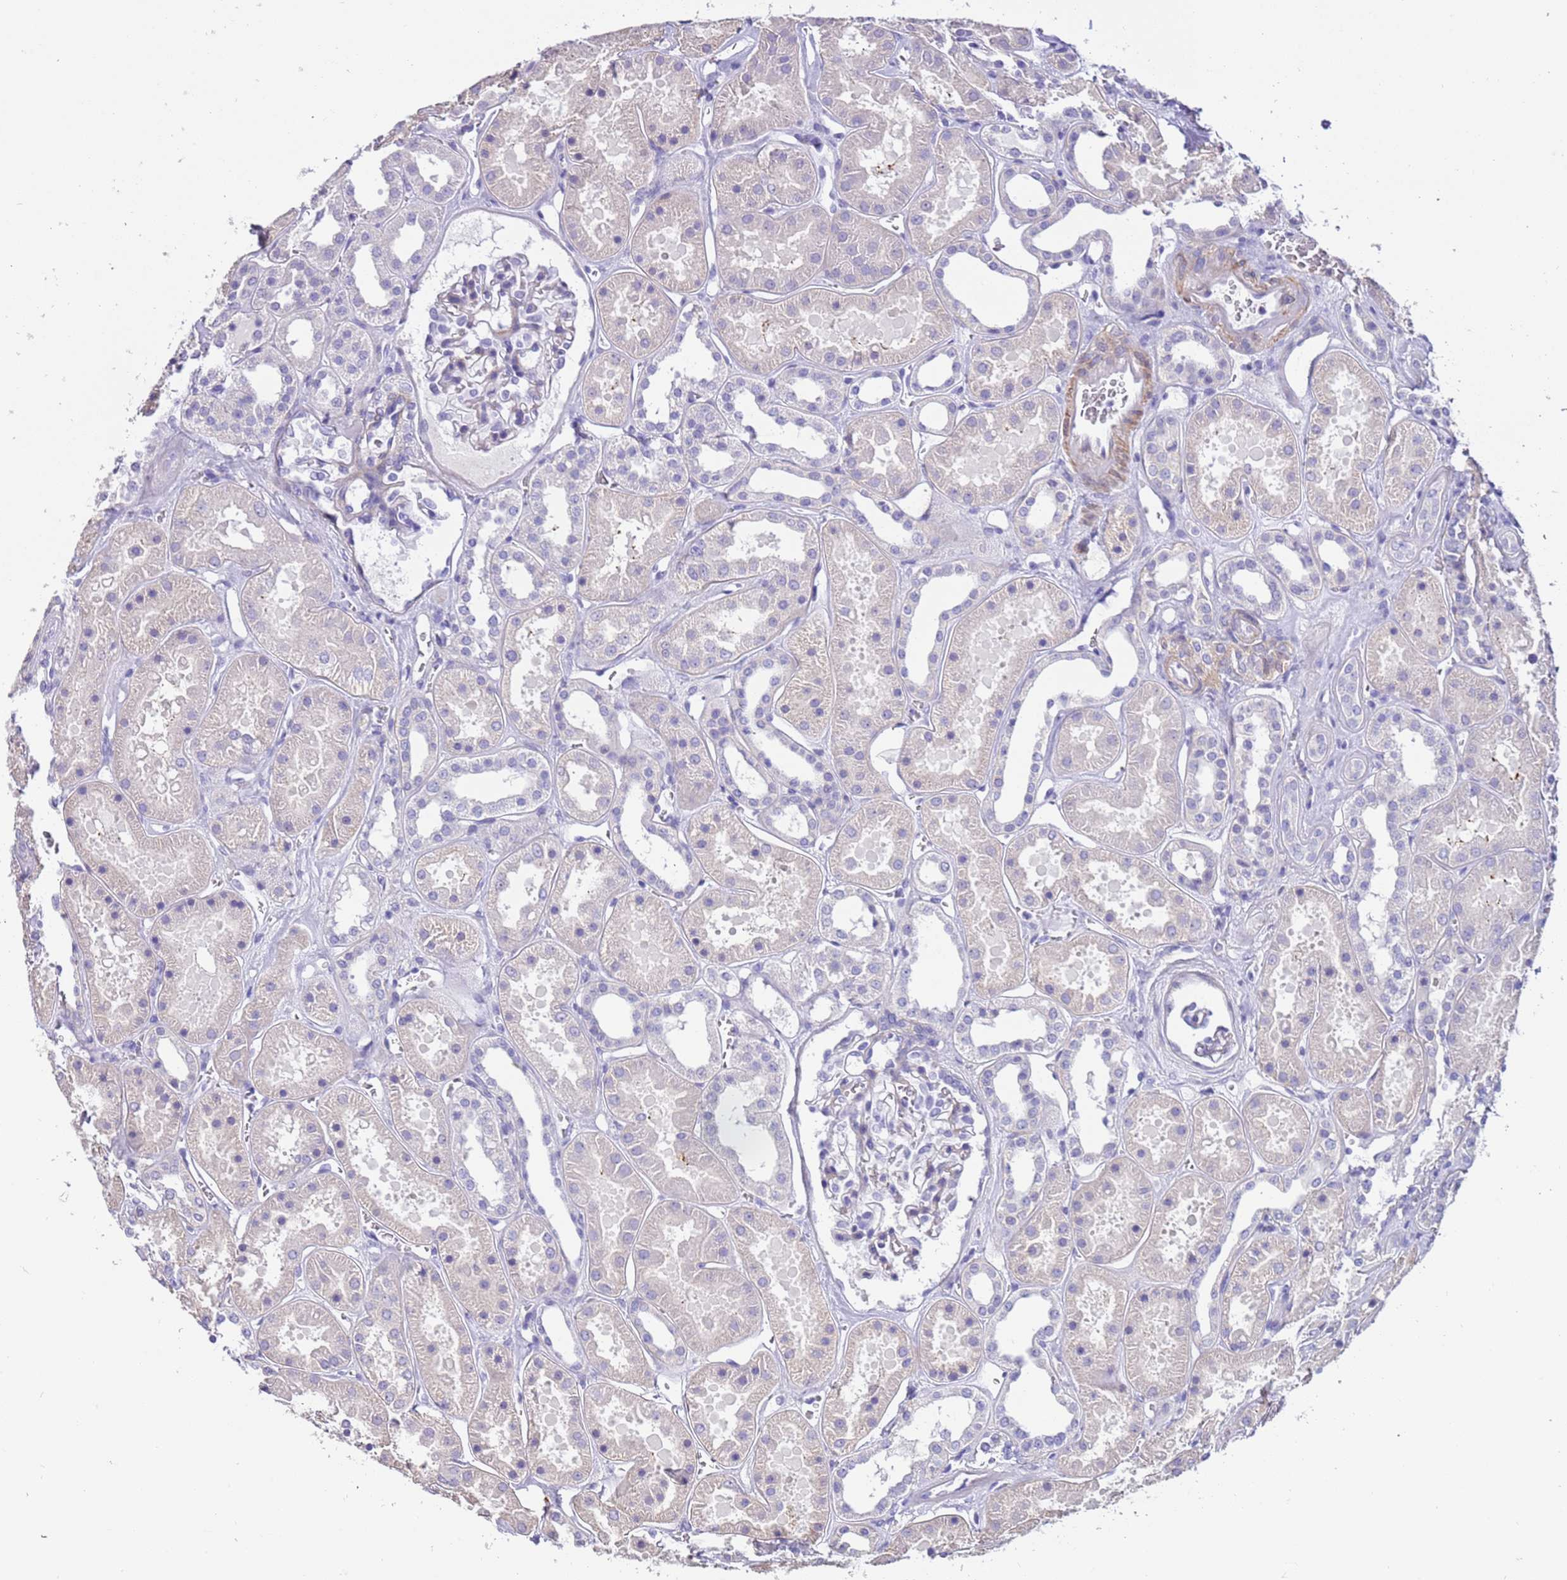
{"staining": {"intensity": "weak", "quantity": "<25%", "location": "cytoplasmic/membranous"}, "tissue": "kidney", "cell_type": "Cells in glomeruli", "image_type": "normal", "snomed": [{"axis": "morphology", "description": "Normal tissue, NOS"}, {"axis": "topography", "description": "Kidney"}], "caption": "This is an IHC photomicrograph of benign kidney. There is no staining in cells in glomeruli.", "gene": "PCGF2", "patient": {"sex": "female", "age": 41}}